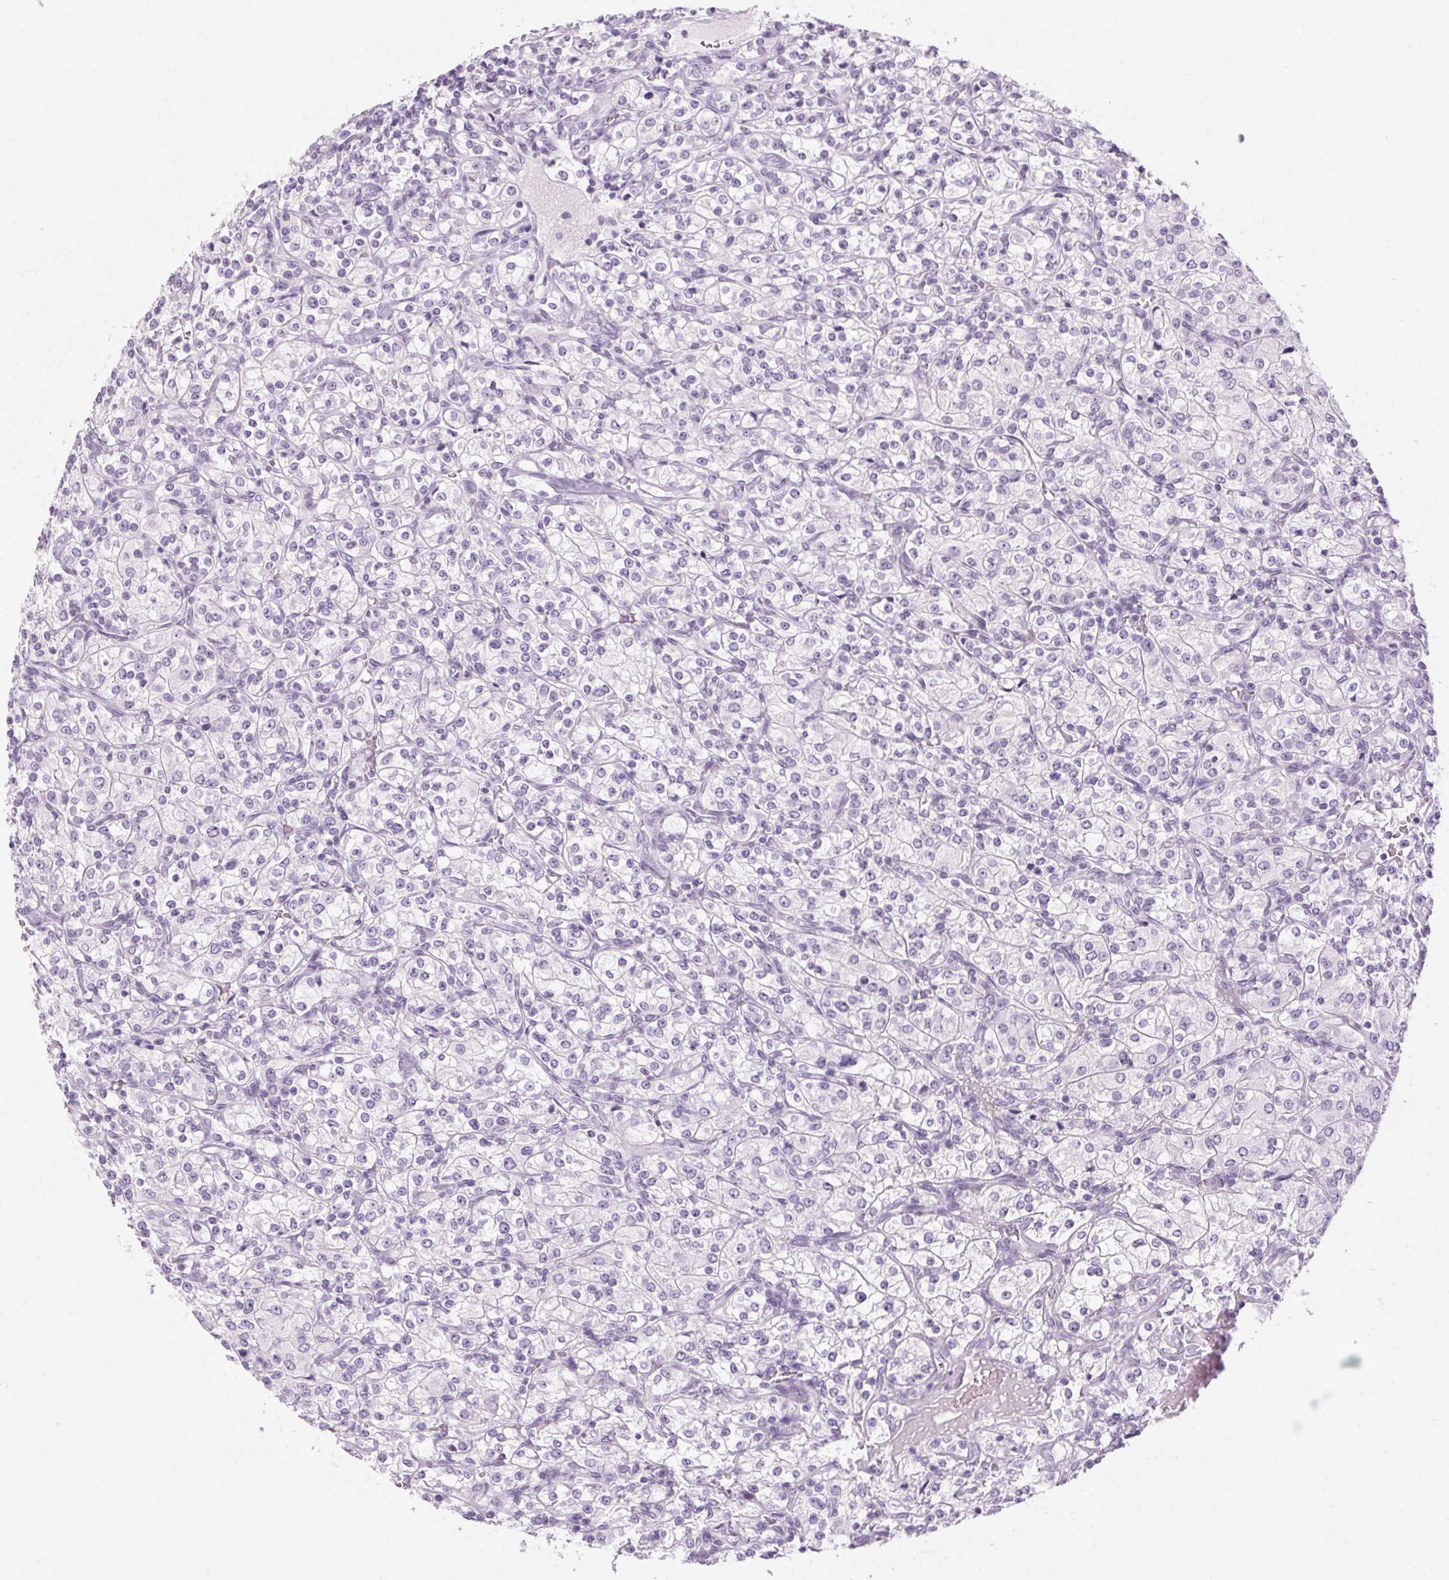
{"staining": {"intensity": "negative", "quantity": "none", "location": "none"}, "tissue": "renal cancer", "cell_type": "Tumor cells", "image_type": "cancer", "snomed": [{"axis": "morphology", "description": "Adenocarcinoma, NOS"}, {"axis": "topography", "description": "Kidney"}], "caption": "Tumor cells show no significant staining in renal adenocarcinoma. (DAB immunohistochemistry with hematoxylin counter stain).", "gene": "RPTN", "patient": {"sex": "male", "age": 77}}